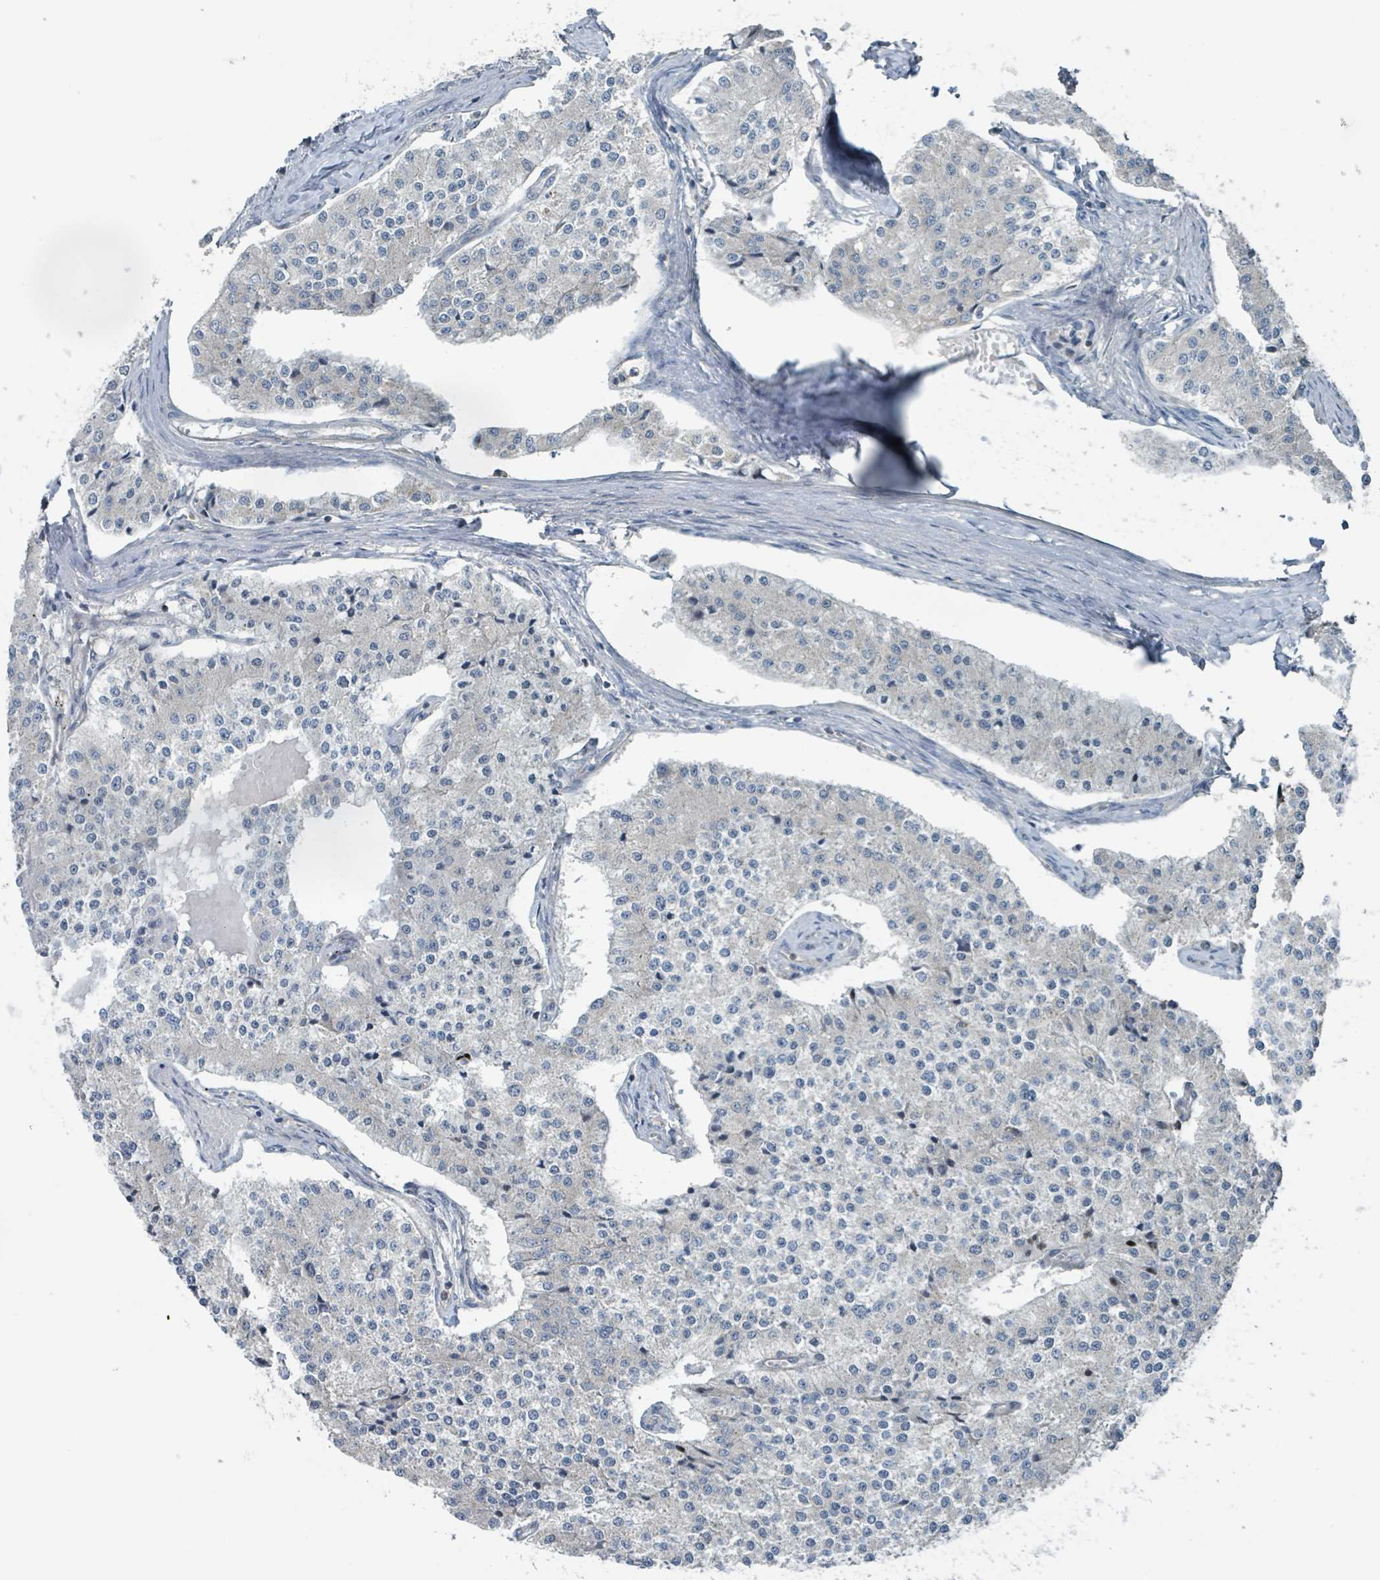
{"staining": {"intensity": "negative", "quantity": "none", "location": "none"}, "tissue": "carcinoid", "cell_type": "Tumor cells", "image_type": "cancer", "snomed": [{"axis": "morphology", "description": "Carcinoid, malignant, NOS"}, {"axis": "topography", "description": "Colon"}], "caption": "Malignant carcinoid stained for a protein using immunohistochemistry (IHC) reveals no positivity tumor cells.", "gene": "ACBD4", "patient": {"sex": "female", "age": 52}}